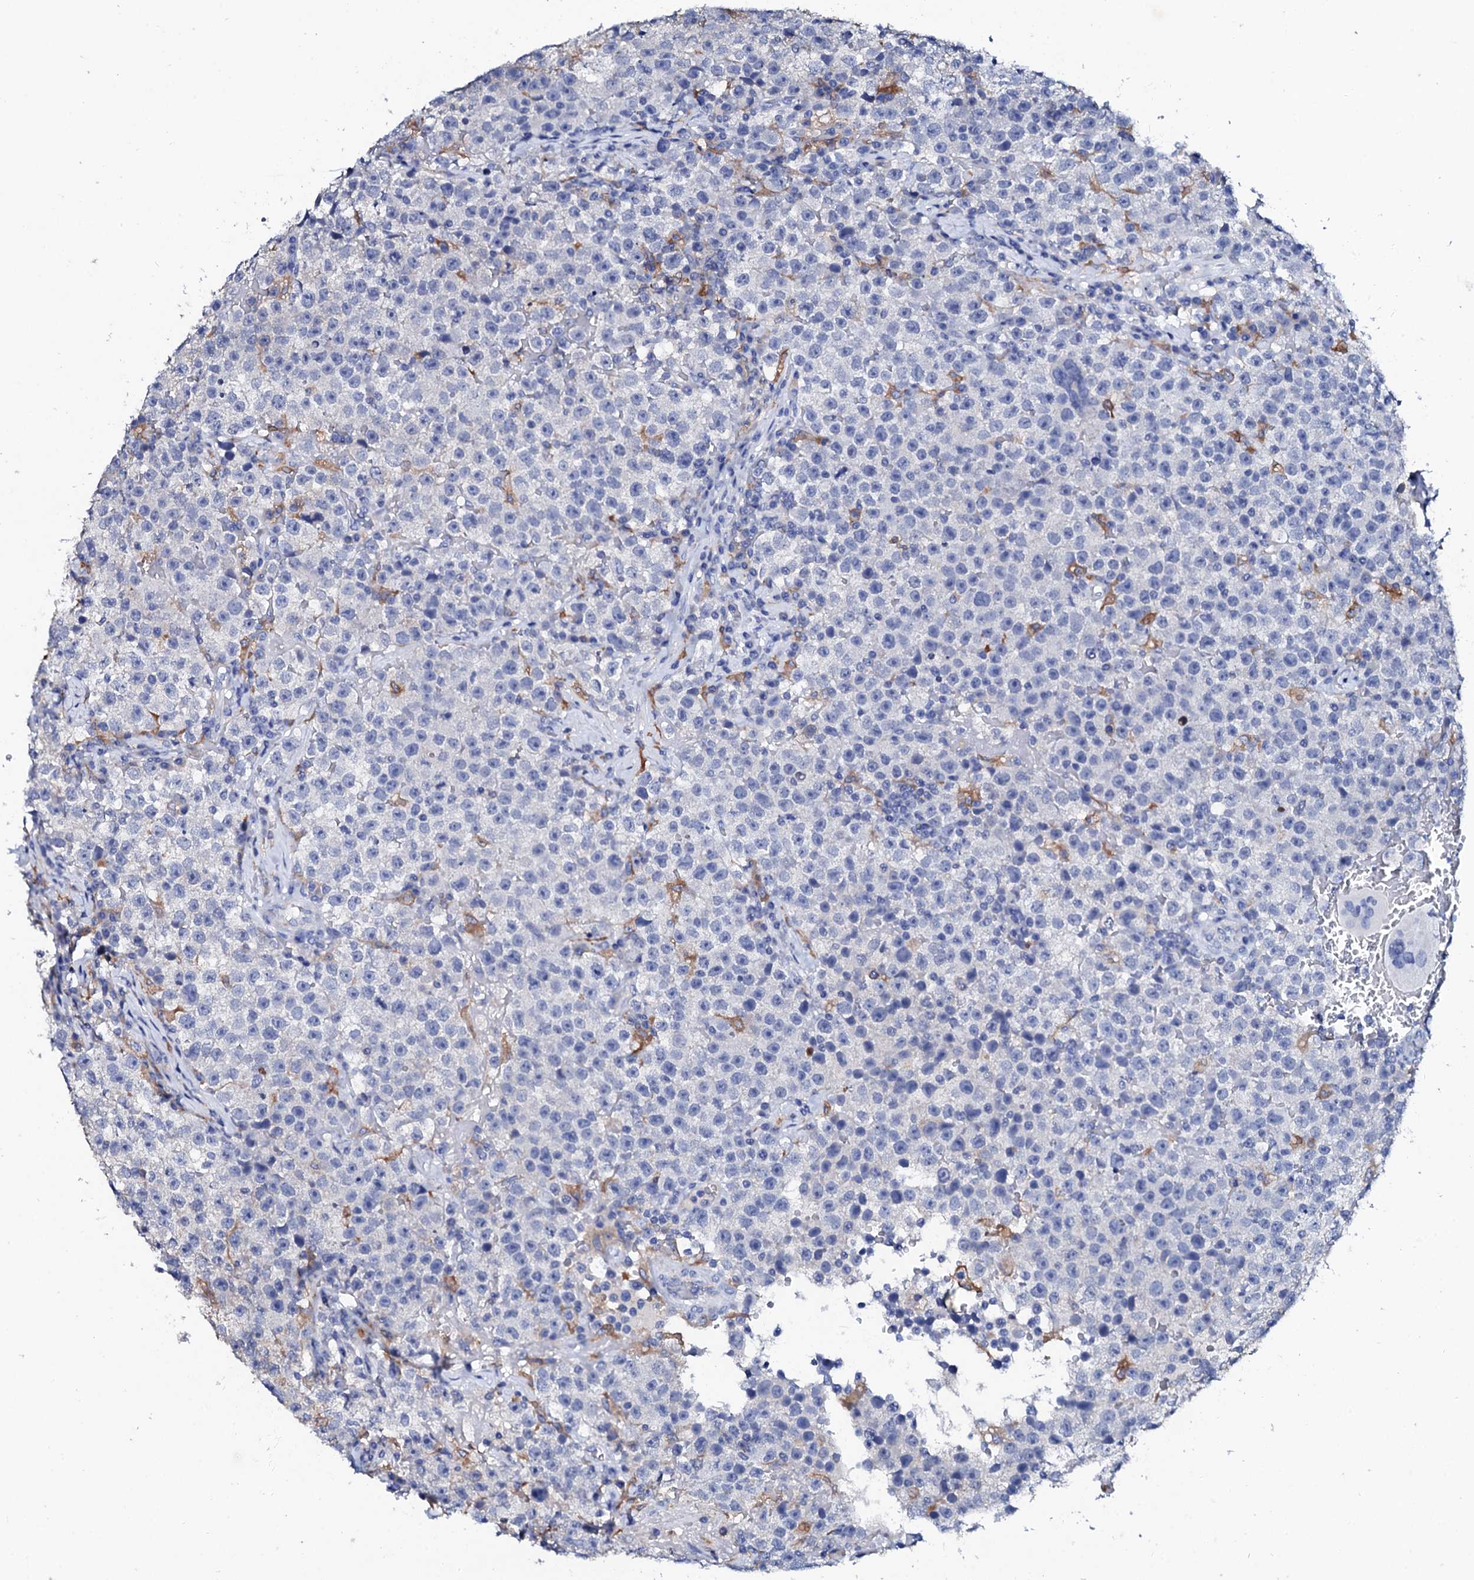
{"staining": {"intensity": "negative", "quantity": "none", "location": "none"}, "tissue": "testis cancer", "cell_type": "Tumor cells", "image_type": "cancer", "snomed": [{"axis": "morphology", "description": "Seminoma, NOS"}, {"axis": "topography", "description": "Testis"}], "caption": "Immunohistochemistry of seminoma (testis) displays no staining in tumor cells.", "gene": "GLB1L3", "patient": {"sex": "male", "age": 22}}